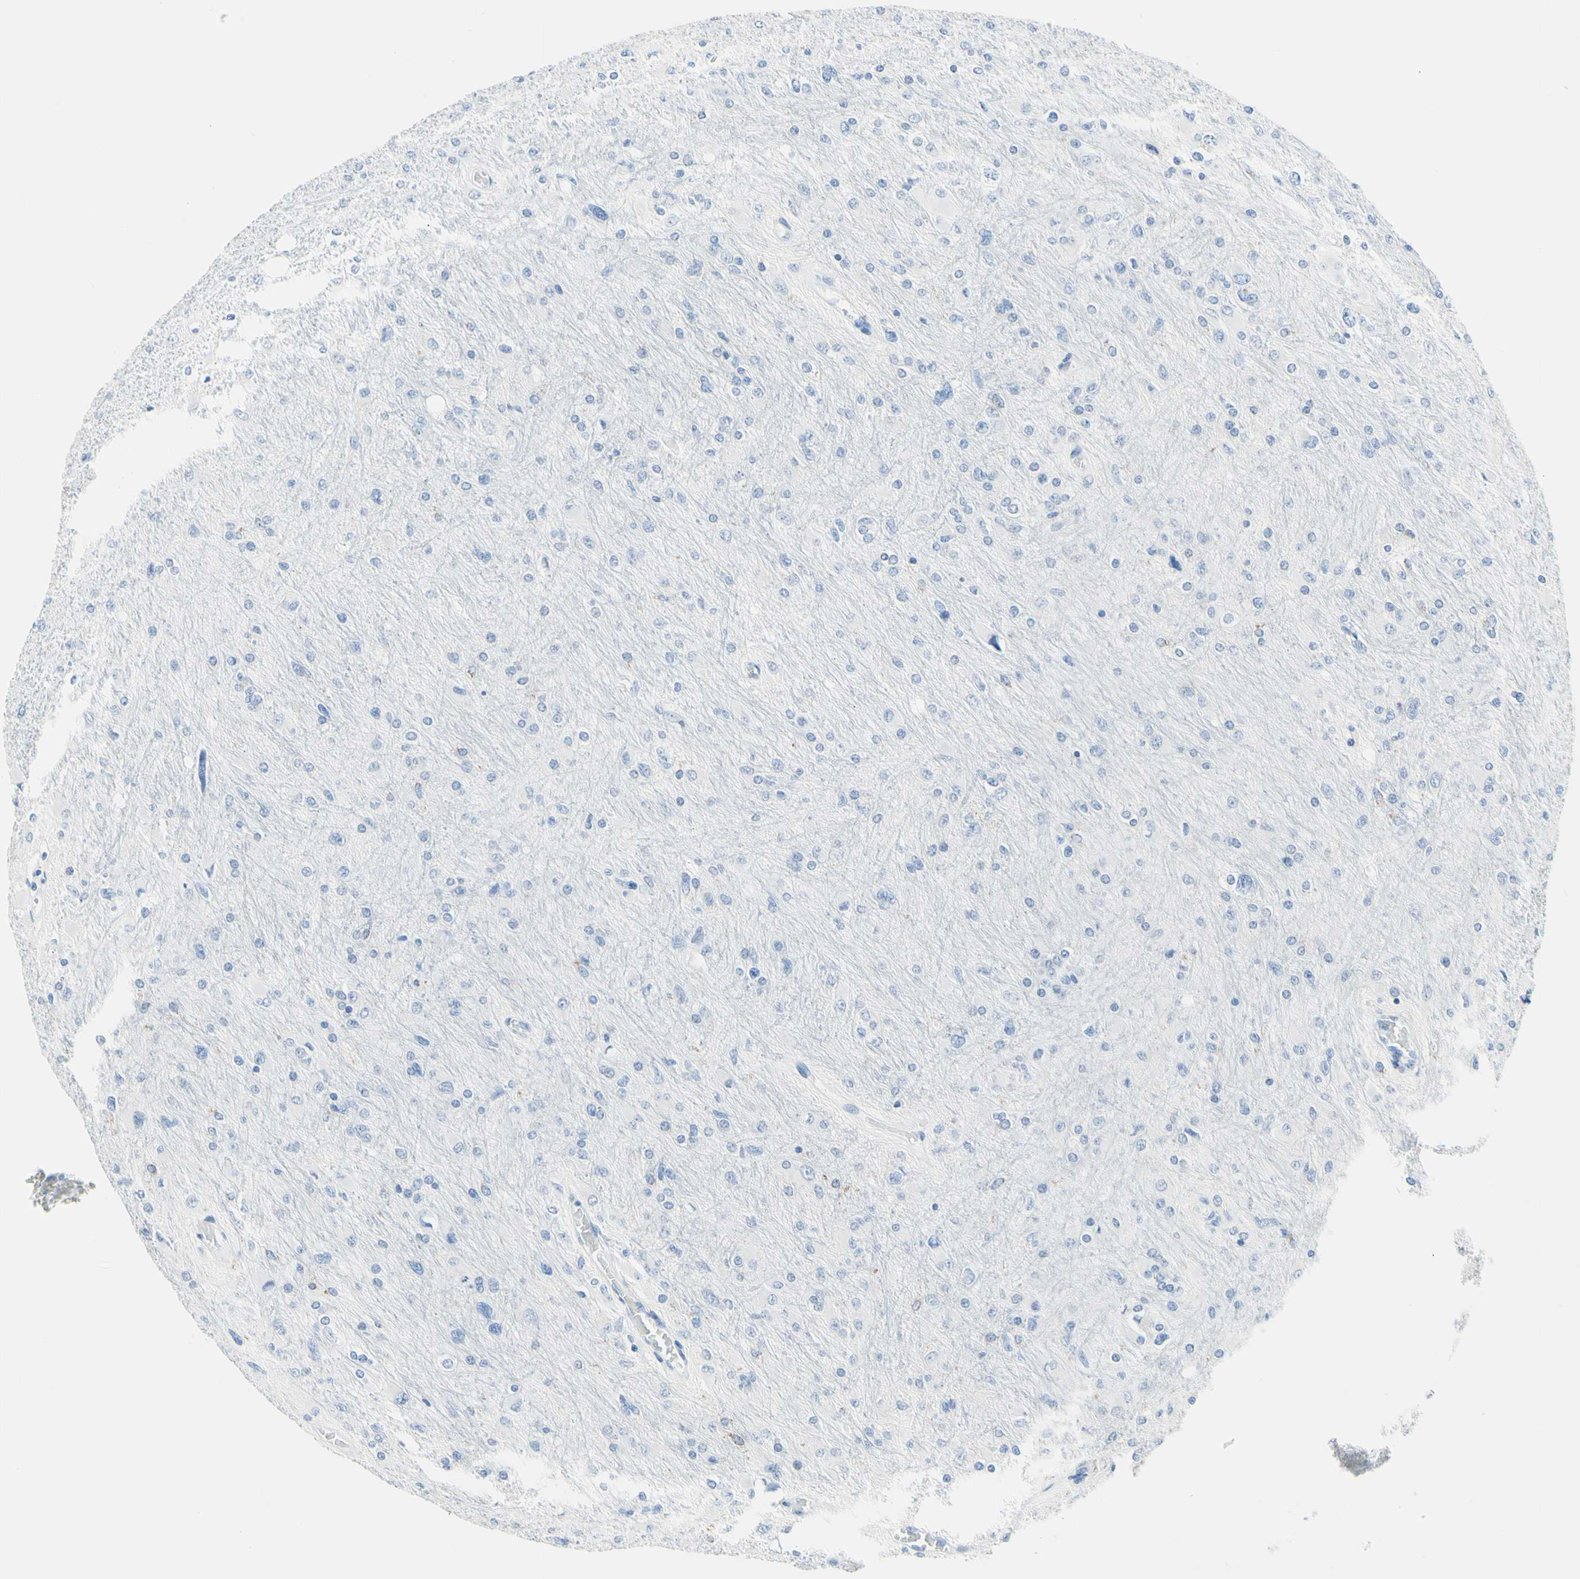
{"staining": {"intensity": "negative", "quantity": "none", "location": "none"}, "tissue": "glioma", "cell_type": "Tumor cells", "image_type": "cancer", "snomed": [{"axis": "morphology", "description": "Glioma, malignant, High grade"}, {"axis": "topography", "description": "Cerebral cortex"}], "caption": "Glioma stained for a protein using immunohistochemistry exhibits no positivity tumor cells.", "gene": "CYSLTR1", "patient": {"sex": "female", "age": 36}}